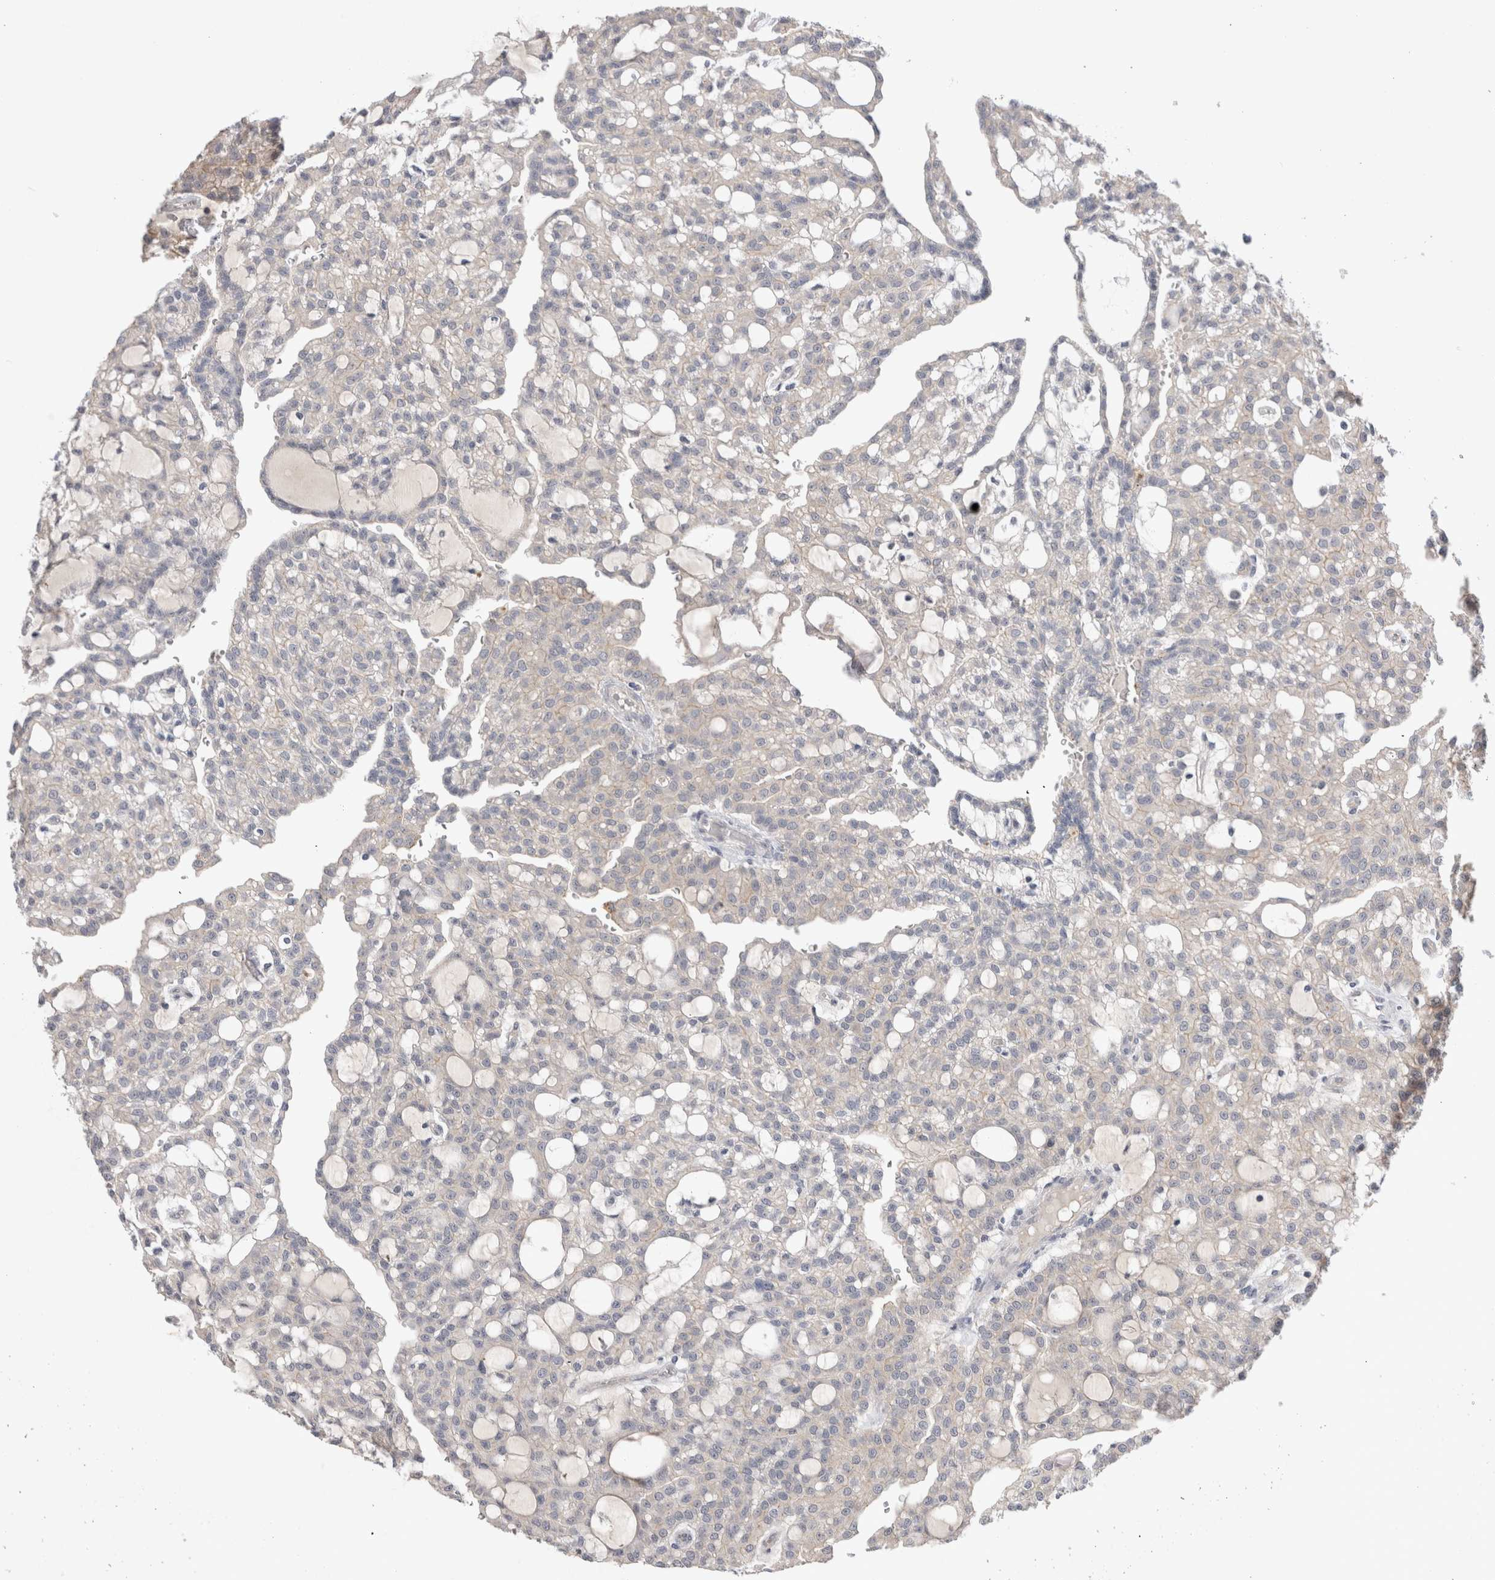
{"staining": {"intensity": "negative", "quantity": "none", "location": "none"}, "tissue": "renal cancer", "cell_type": "Tumor cells", "image_type": "cancer", "snomed": [{"axis": "morphology", "description": "Adenocarcinoma, NOS"}, {"axis": "topography", "description": "Kidney"}], "caption": "The micrograph reveals no staining of tumor cells in renal cancer (adenocarcinoma). The staining was performed using DAB to visualize the protein expression in brown, while the nuclei were stained in blue with hematoxylin (Magnification: 20x).", "gene": "CERS3", "patient": {"sex": "male", "age": 63}}